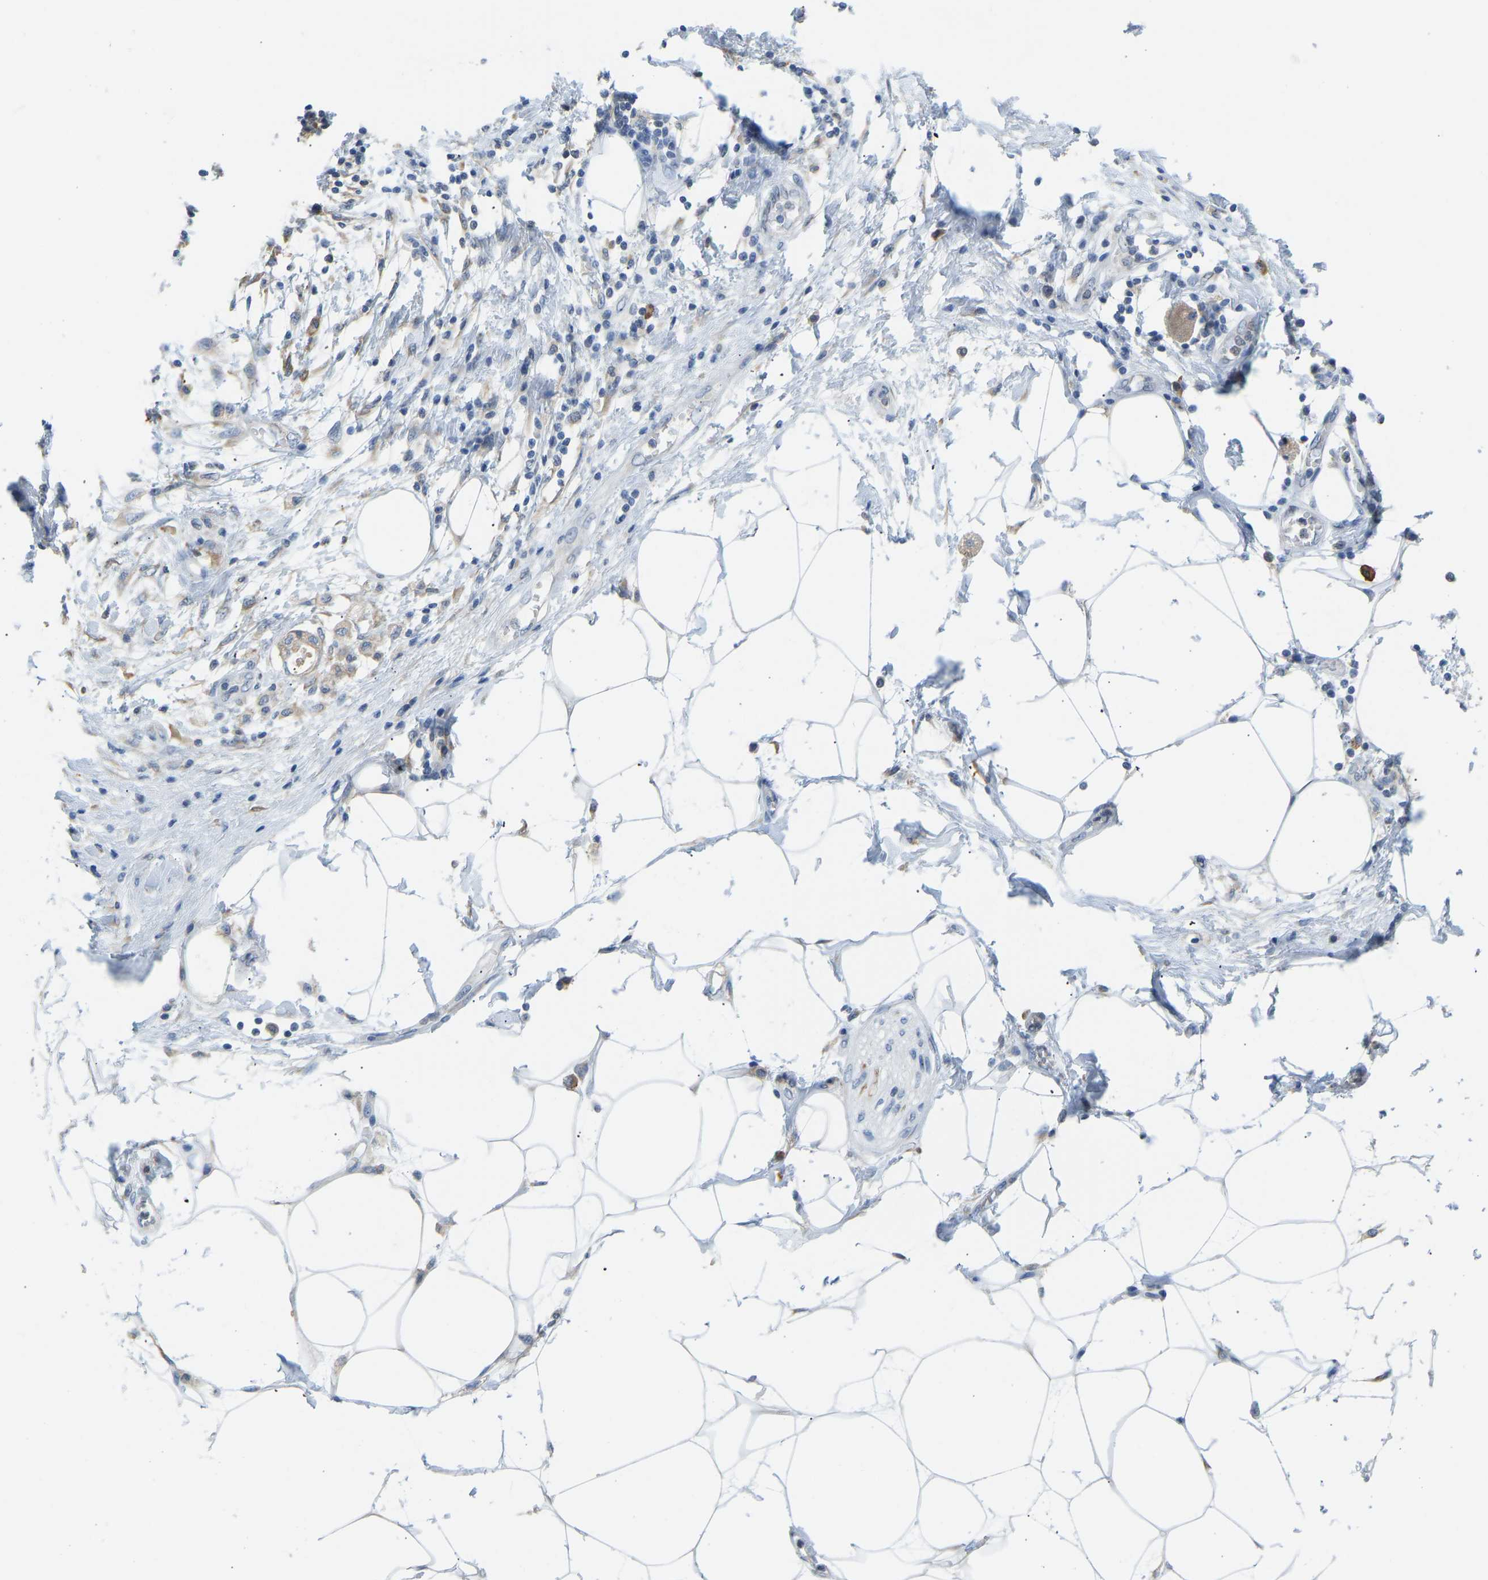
{"staining": {"intensity": "negative", "quantity": "none", "location": "none"}, "tissue": "adipose tissue", "cell_type": "Adipocytes", "image_type": "normal", "snomed": [{"axis": "morphology", "description": "Normal tissue, NOS"}, {"axis": "morphology", "description": "Adenocarcinoma, NOS"}, {"axis": "topography", "description": "Duodenum"}, {"axis": "topography", "description": "Peripheral nerve tissue"}], "caption": "Immunohistochemistry histopathology image of benign human adipose tissue stained for a protein (brown), which demonstrates no staining in adipocytes. The staining was performed using DAB (3,3'-diaminobenzidine) to visualize the protein expression in brown, while the nuclei were stained in blue with hematoxylin (Magnification: 20x).", "gene": "VRK1", "patient": {"sex": "female", "age": 60}}